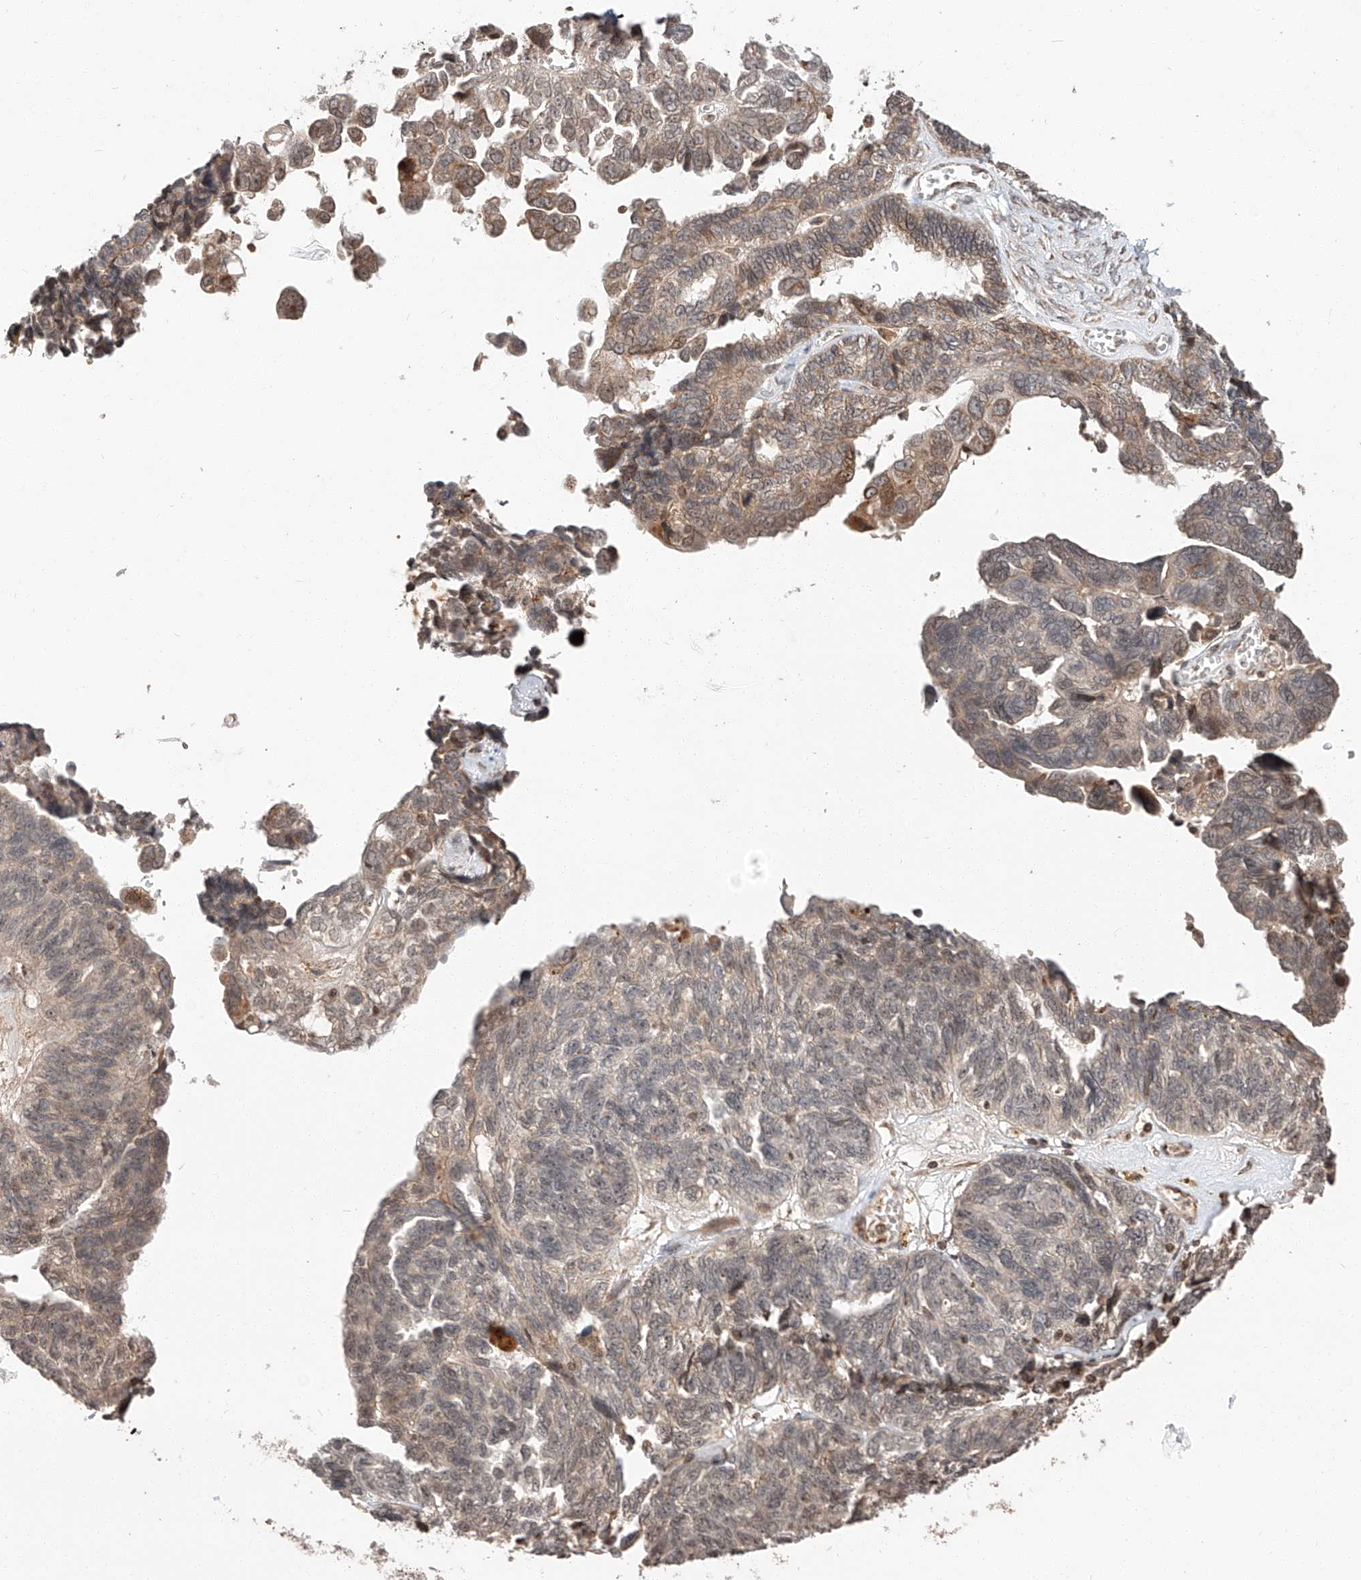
{"staining": {"intensity": "moderate", "quantity": "<25%", "location": "cytoplasmic/membranous,nuclear"}, "tissue": "ovarian cancer", "cell_type": "Tumor cells", "image_type": "cancer", "snomed": [{"axis": "morphology", "description": "Cystadenocarcinoma, serous, NOS"}, {"axis": "topography", "description": "Ovary"}], "caption": "A photomicrograph of ovarian cancer (serous cystadenocarcinoma) stained for a protein shows moderate cytoplasmic/membranous and nuclear brown staining in tumor cells. (IHC, brightfield microscopy, high magnification).", "gene": "ARHGAP33", "patient": {"sex": "female", "age": 79}}